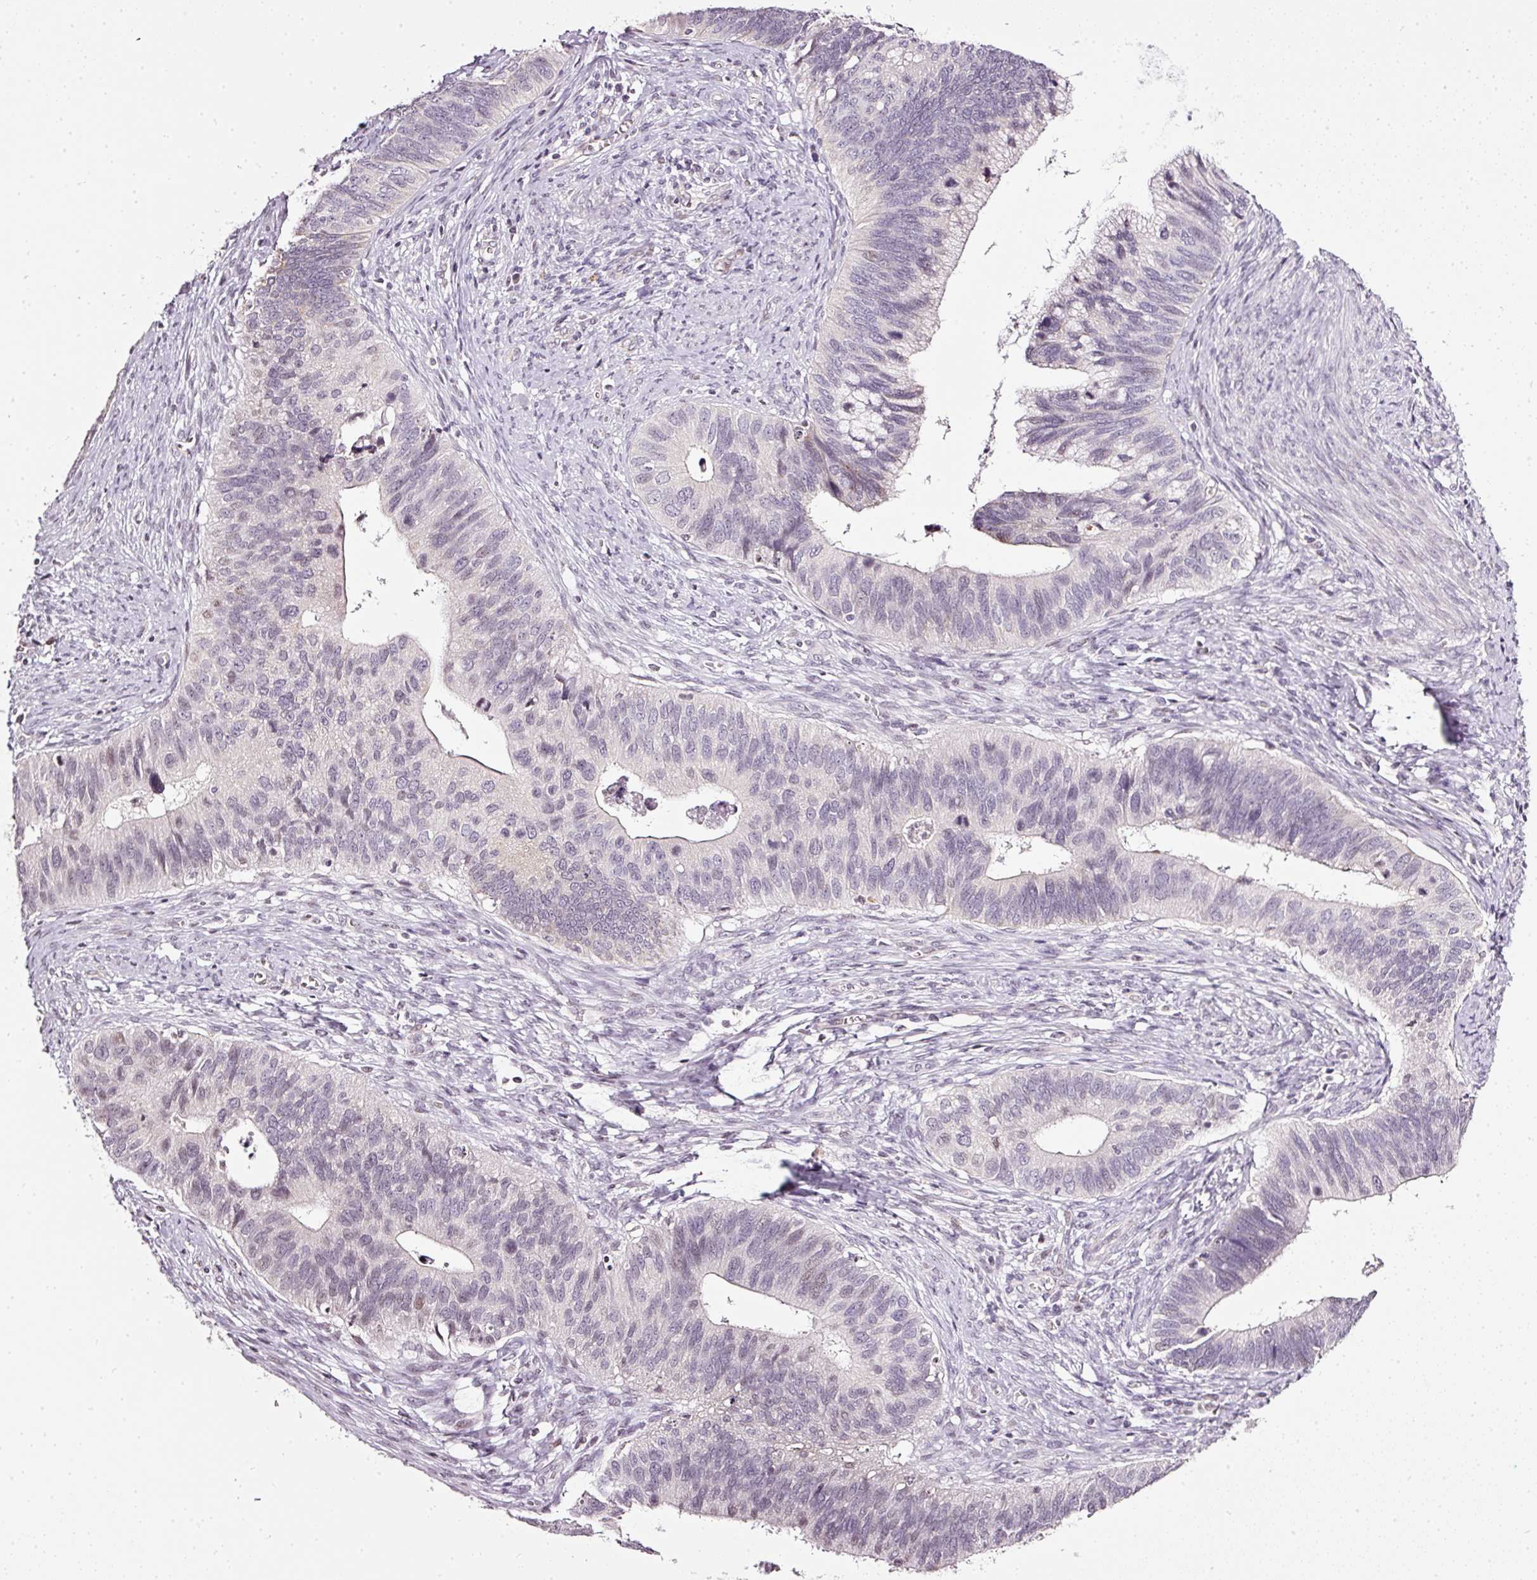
{"staining": {"intensity": "moderate", "quantity": "<25%", "location": "cytoplasmic/membranous,nuclear"}, "tissue": "cervical cancer", "cell_type": "Tumor cells", "image_type": "cancer", "snomed": [{"axis": "morphology", "description": "Adenocarcinoma, NOS"}, {"axis": "topography", "description": "Cervix"}], "caption": "This is an image of IHC staining of cervical cancer, which shows moderate expression in the cytoplasmic/membranous and nuclear of tumor cells.", "gene": "NRDE2", "patient": {"sex": "female", "age": 42}}